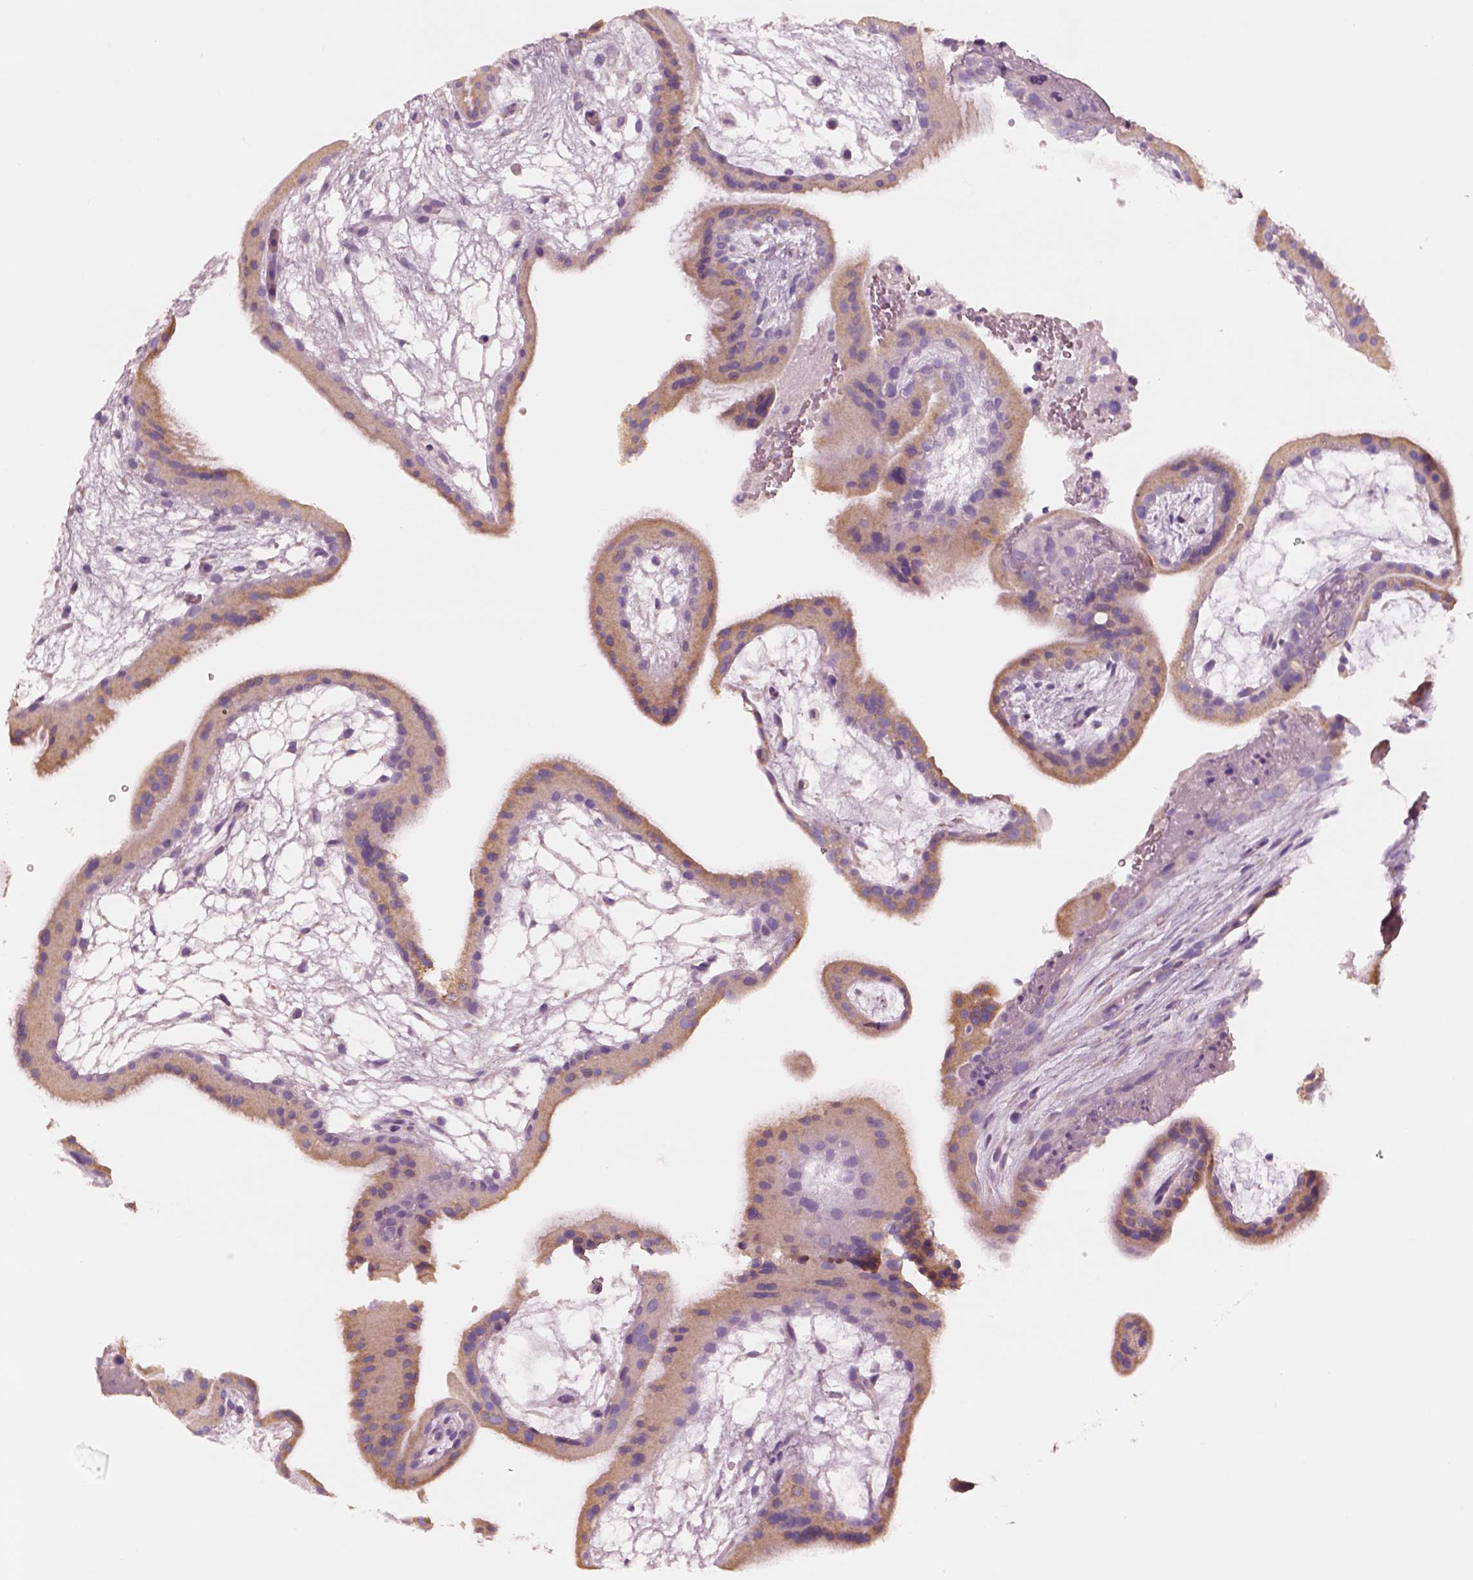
{"staining": {"intensity": "negative", "quantity": "none", "location": "none"}, "tissue": "placenta", "cell_type": "Decidual cells", "image_type": "normal", "snomed": [{"axis": "morphology", "description": "Normal tissue, NOS"}, {"axis": "topography", "description": "Placenta"}], "caption": "Immunohistochemistry (IHC) of benign placenta shows no expression in decidual cells.", "gene": "PNOC", "patient": {"sex": "female", "age": 19}}